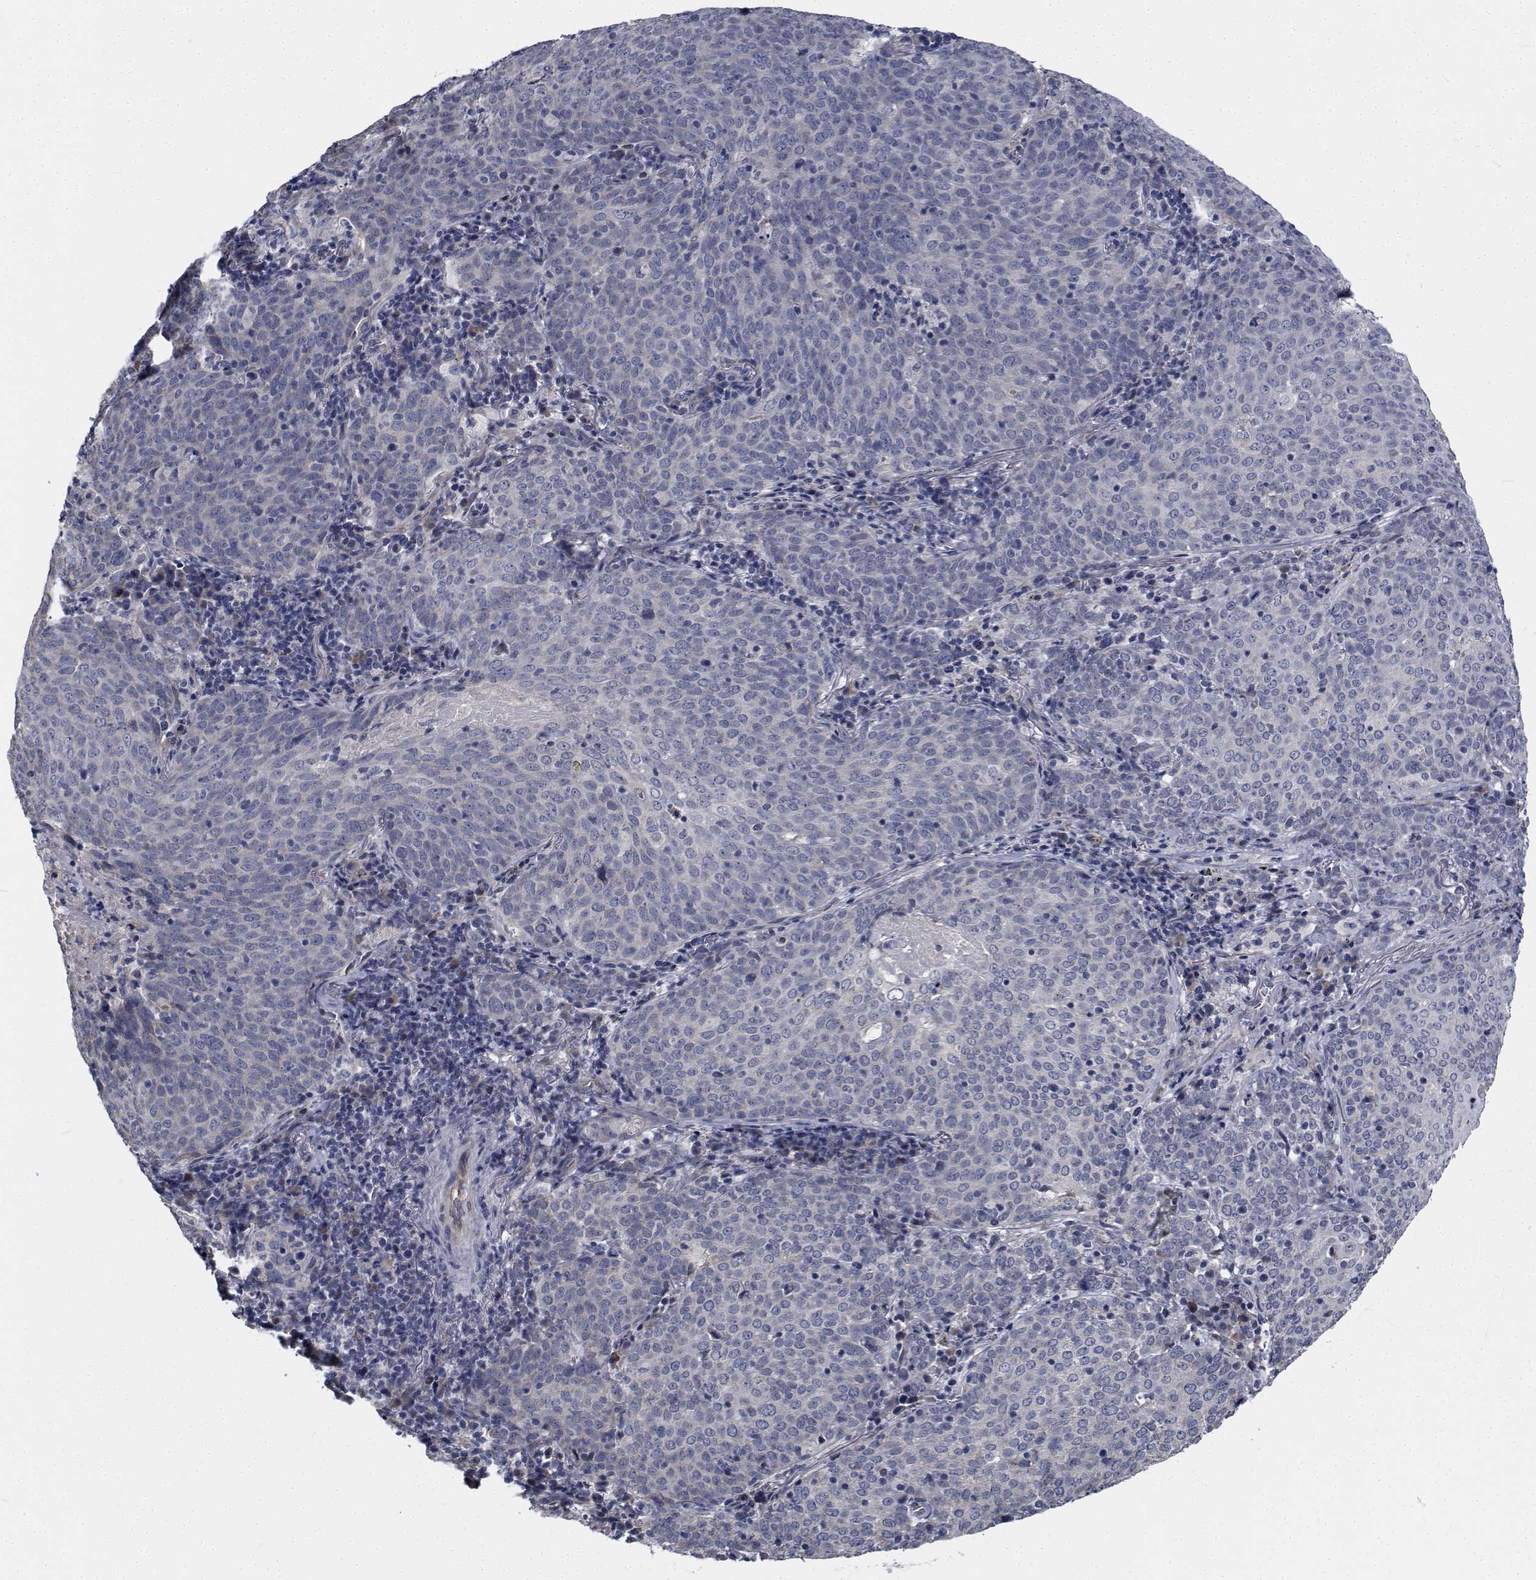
{"staining": {"intensity": "negative", "quantity": "none", "location": "none"}, "tissue": "lung cancer", "cell_type": "Tumor cells", "image_type": "cancer", "snomed": [{"axis": "morphology", "description": "Squamous cell carcinoma, NOS"}, {"axis": "topography", "description": "Lung"}], "caption": "This is an IHC image of human lung squamous cell carcinoma. There is no expression in tumor cells.", "gene": "TTBK1", "patient": {"sex": "male", "age": 82}}